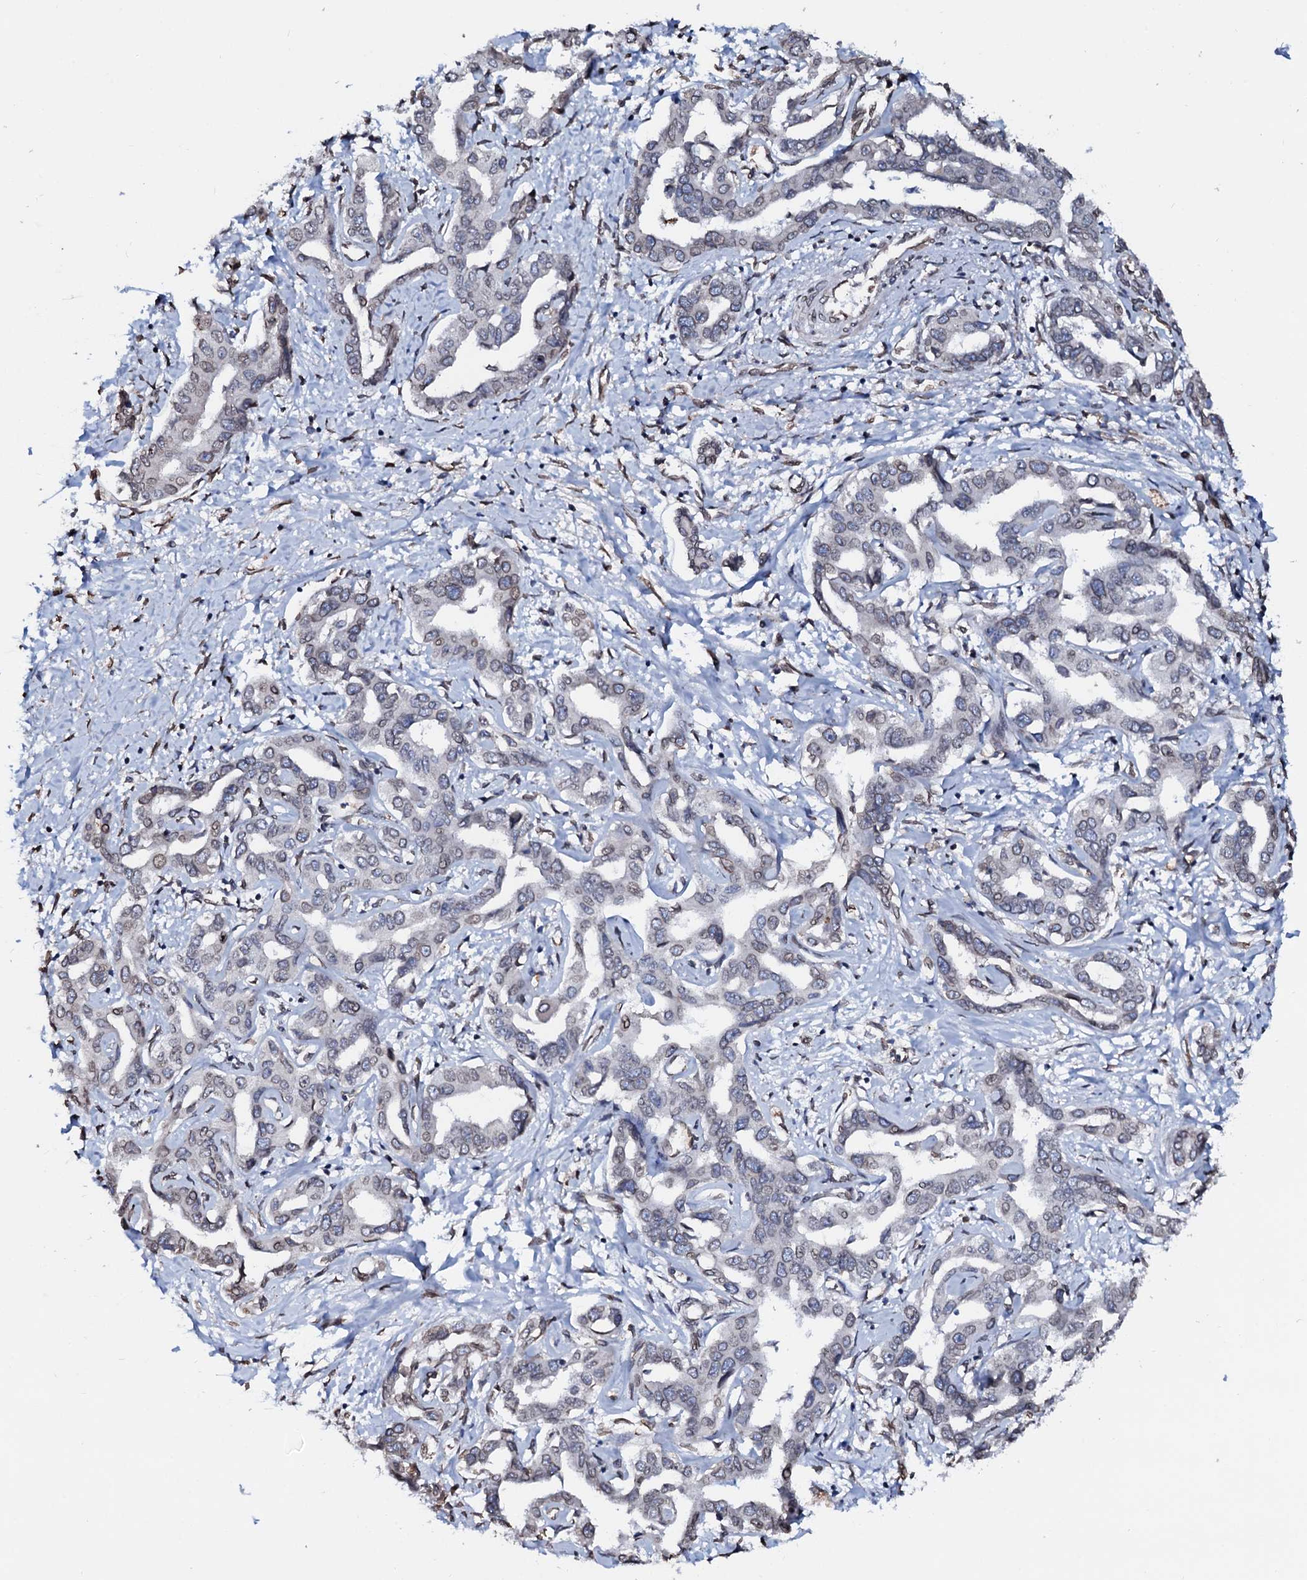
{"staining": {"intensity": "negative", "quantity": "none", "location": "none"}, "tissue": "liver cancer", "cell_type": "Tumor cells", "image_type": "cancer", "snomed": [{"axis": "morphology", "description": "Cholangiocarcinoma"}, {"axis": "topography", "description": "Liver"}], "caption": "Protein analysis of liver cancer demonstrates no significant staining in tumor cells. Nuclei are stained in blue.", "gene": "NRP2", "patient": {"sex": "male", "age": 59}}